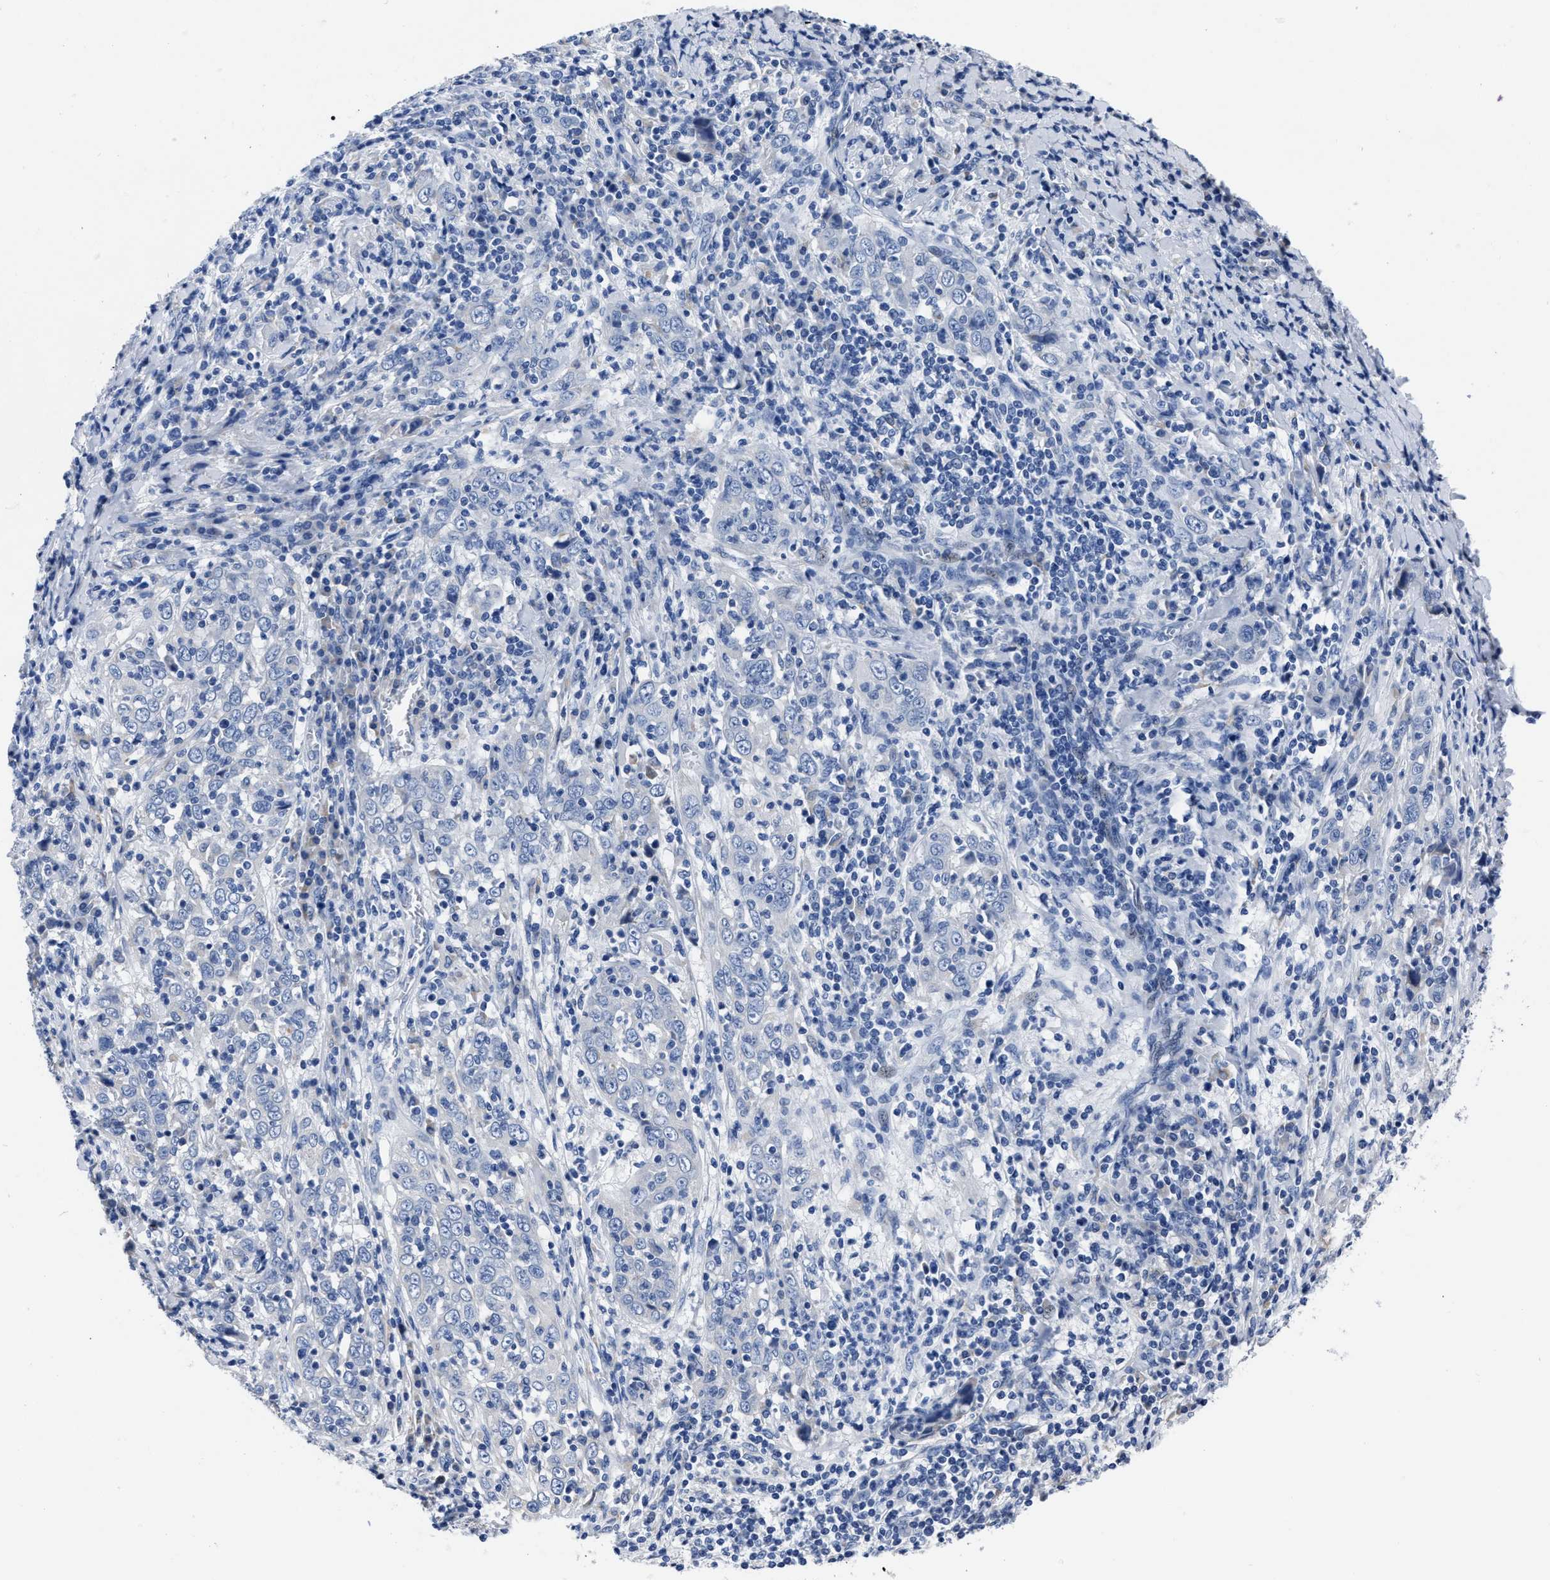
{"staining": {"intensity": "negative", "quantity": "none", "location": "none"}, "tissue": "cervical cancer", "cell_type": "Tumor cells", "image_type": "cancer", "snomed": [{"axis": "morphology", "description": "Squamous cell carcinoma, NOS"}, {"axis": "topography", "description": "Cervix"}], "caption": "Tumor cells are negative for brown protein staining in squamous cell carcinoma (cervical).", "gene": "MOV10L1", "patient": {"sex": "female", "age": 46}}